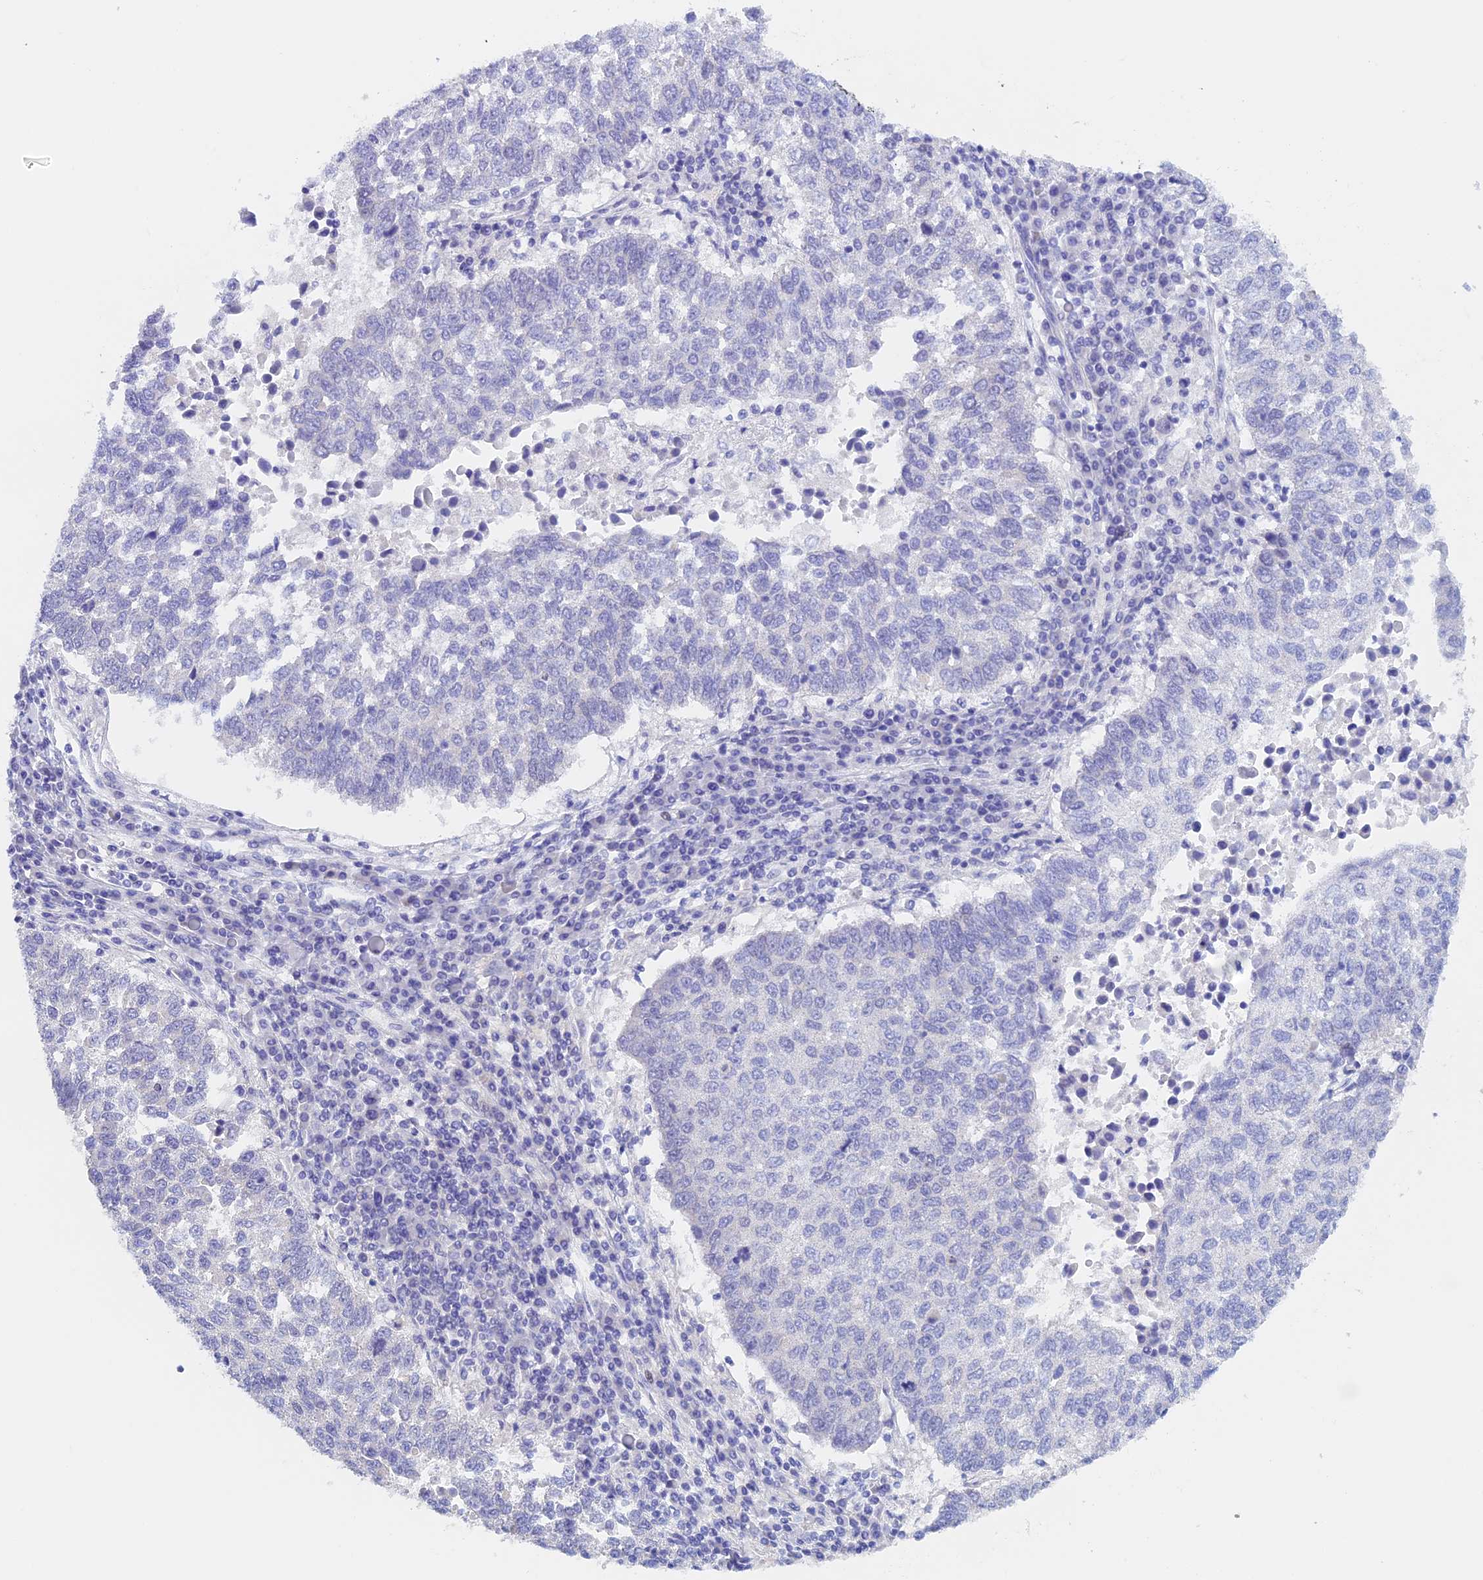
{"staining": {"intensity": "negative", "quantity": "none", "location": "none"}, "tissue": "lung cancer", "cell_type": "Tumor cells", "image_type": "cancer", "snomed": [{"axis": "morphology", "description": "Squamous cell carcinoma, NOS"}, {"axis": "topography", "description": "Lung"}], "caption": "Tumor cells are negative for protein expression in human lung cancer.", "gene": "PSMC3IP", "patient": {"sex": "male", "age": 73}}